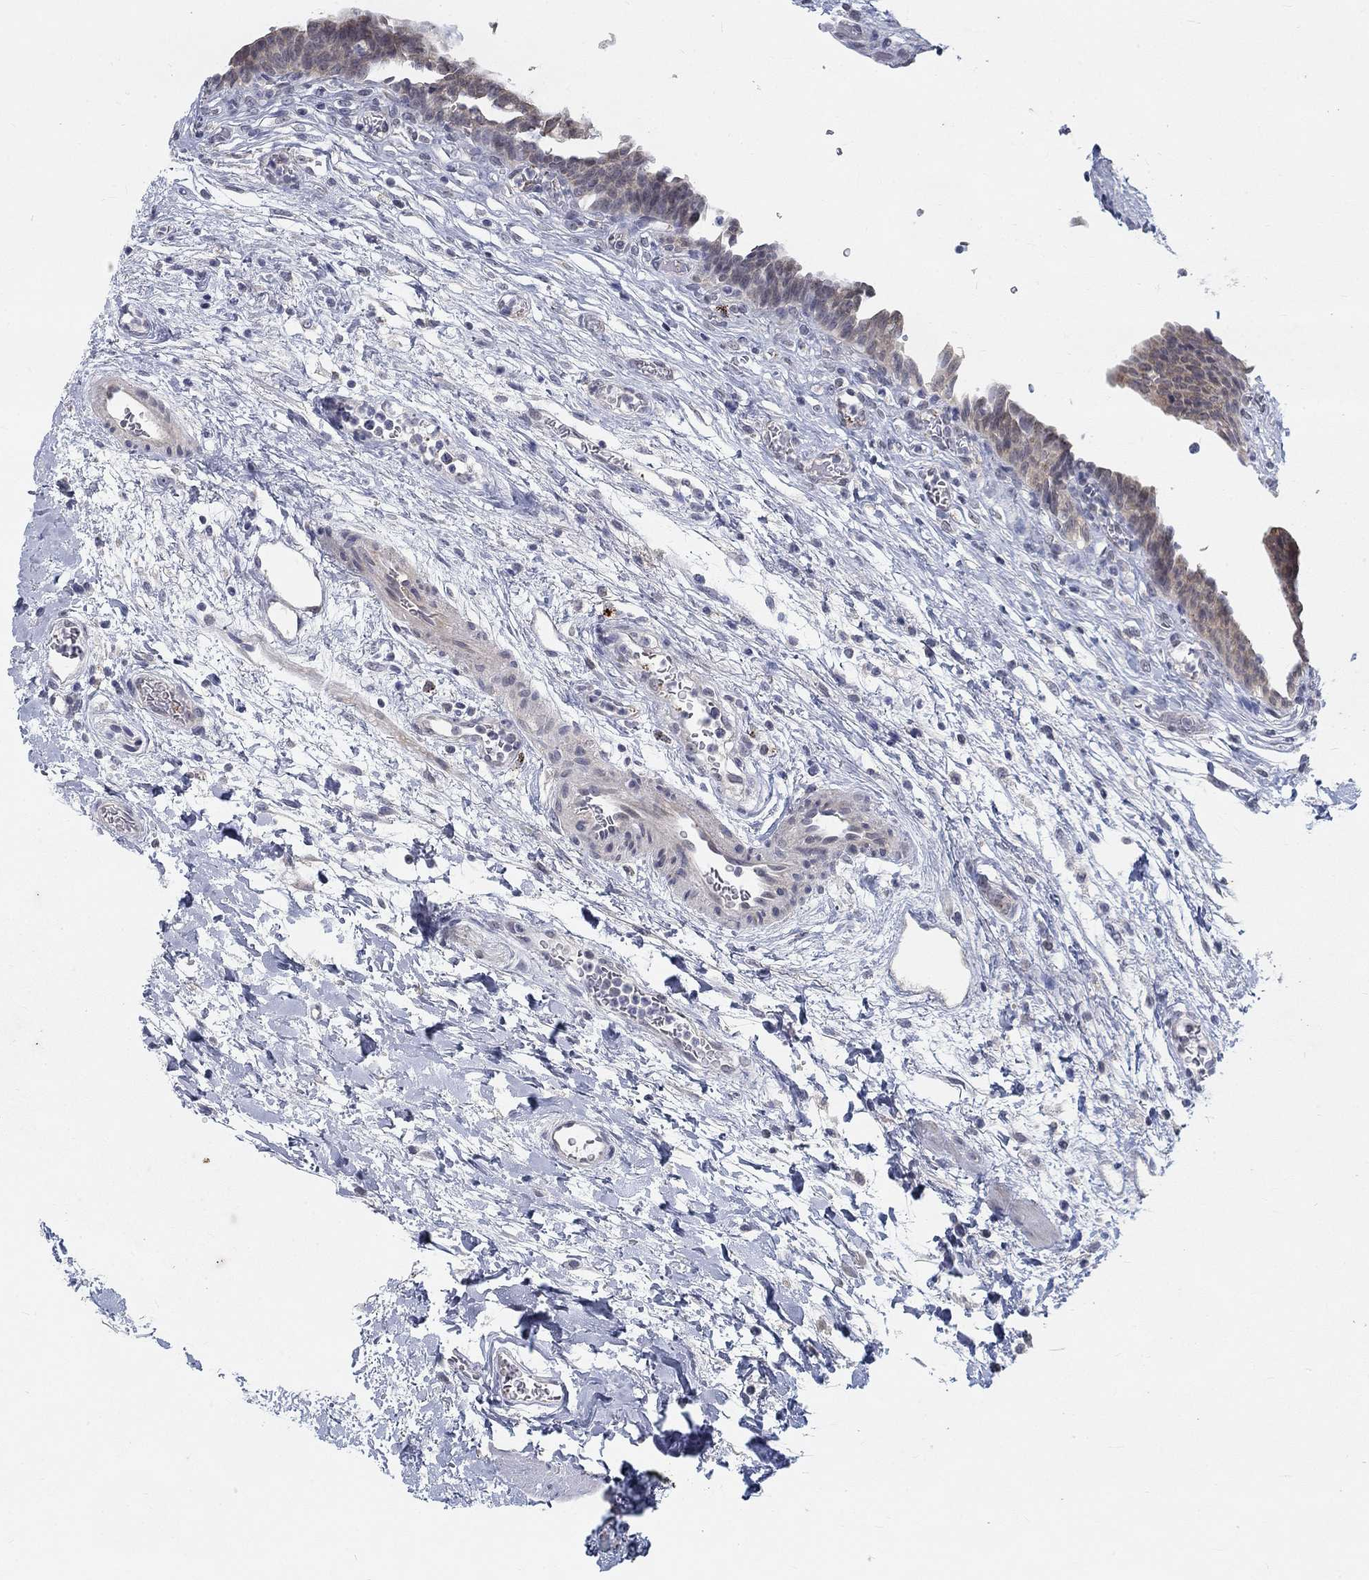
{"staining": {"intensity": "weak", "quantity": "25%-75%", "location": "cytoplasmic/membranous"}, "tissue": "urinary bladder", "cell_type": "Urothelial cells", "image_type": "normal", "snomed": [{"axis": "morphology", "description": "Normal tissue, NOS"}, {"axis": "topography", "description": "Urinary bladder"}], "caption": "Urothelial cells demonstrate low levels of weak cytoplasmic/membranous positivity in about 25%-75% of cells in normal urinary bladder. The staining is performed using DAB (3,3'-diaminobenzidine) brown chromogen to label protein expression. The nuclei are counter-stained blue using hematoxylin.", "gene": "MTSS2", "patient": {"sex": "male", "age": 73}}